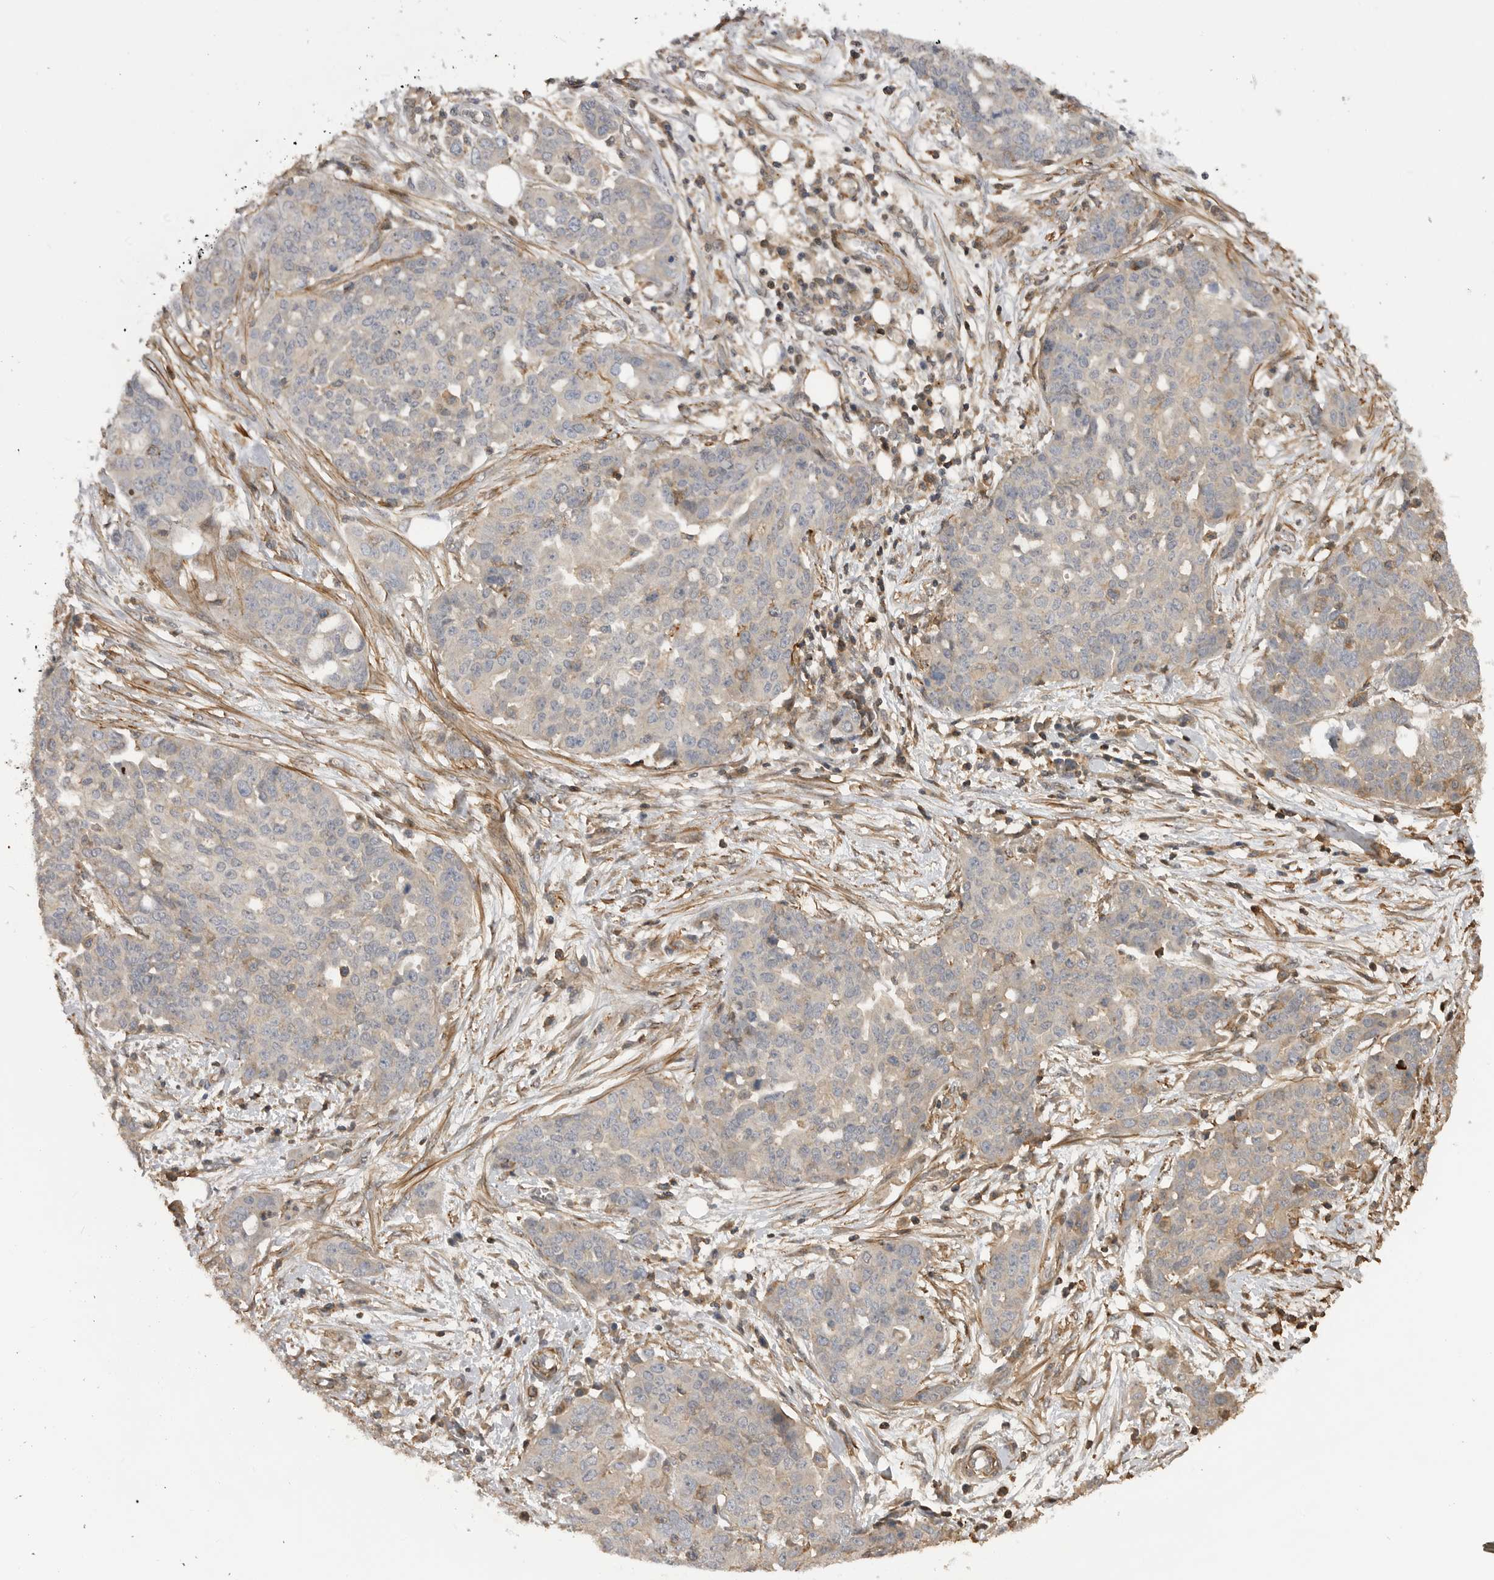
{"staining": {"intensity": "negative", "quantity": "none", "location": "none"}, "tissue": "ovarian cancer", "cell_type": "Tumor cells", "image_type": "cancer", "snomed": [{"axis": "morphology", "description": "Cystadenocarcinoma, serous, NOS"}, {"axis": "topography", "description": "Soft tissue"}, {"axis": "topography", "description": "Ovary"}], "caption": "Immunohistochemistry of human ovarian serous cystadenocarcinoma displays no staining in tumor cells.", "gene": "TRIM56", "patient": {"sex": "female", "age": 57}}